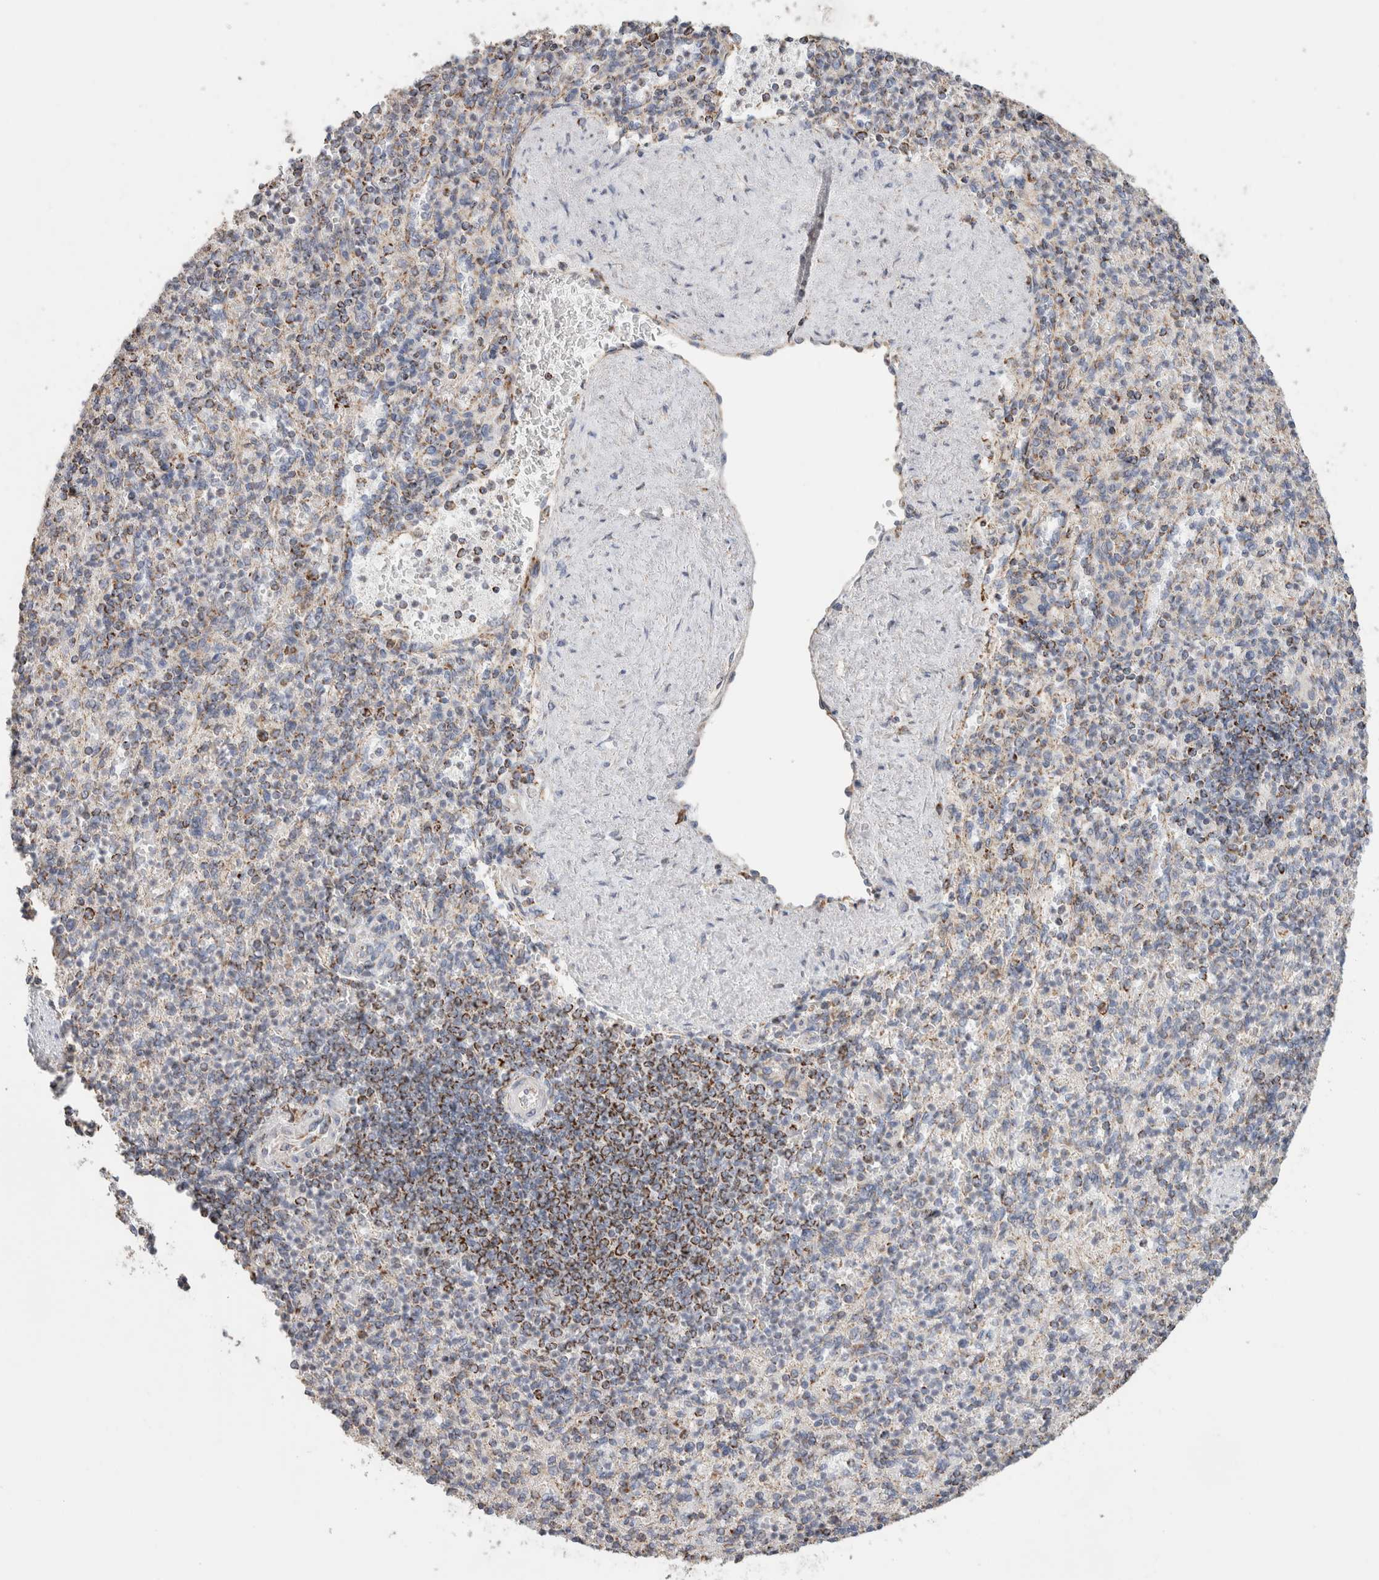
{"staining": {"intensity": "strong", "quantity": "<25%", "location": "cytoplasmic/membranous"}, "tissue": "spleen", "cell_type": "Cells in red pulp", "image_type": "normal", "snomed": [{"axis": "morphology", "description": "Normal tissue, NOS"}, {"axis": "topography", "description": "Spleen"}], "caption": "The histopathology image displays a brown stain indicating the presence of a protein in the cytoplasmic/membranous of cells in red pulp in spleen.", "gene": "C1QBP", "patient": {"sex": "female", "age": 74}}